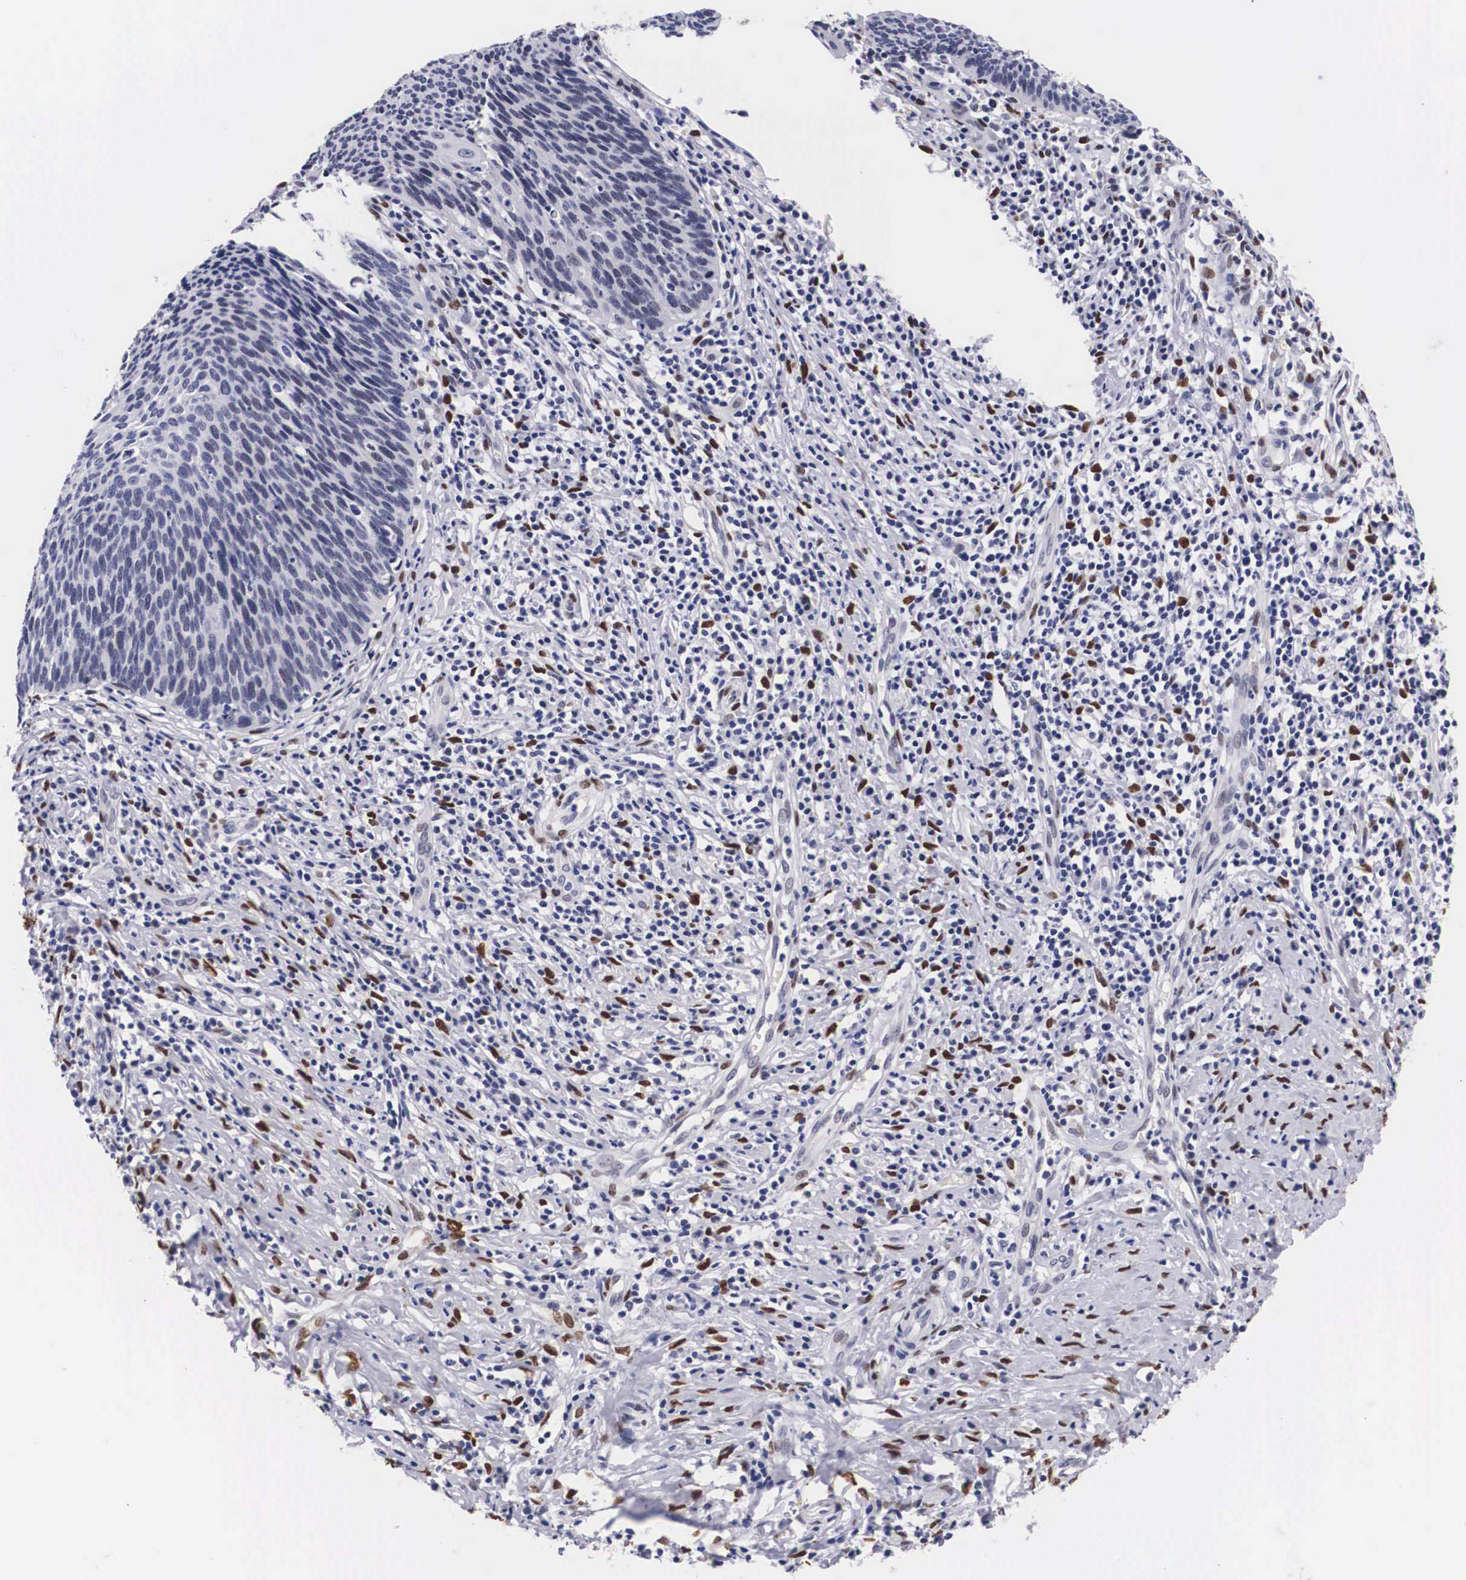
{"staining": {"intensity": "negative", "quantity": "none", "location": "none"}, "tissue": "cervical cancer", "cell_type": "Tumor cells", "image_type": "cancer", "snomed": [{"axis": "morphology", "description": "Squamous cell carcinoma, NOS"}, {"axis": "topography", "description": "Cervix"}], "caption": "Tumor cells show no significant protein positivity in cervical cancer. The staining is performed using DAB brown chromogen with nuclei counter-stained in using hematoxylin.", "gene": "KHDRBS3", "patient": {"sex": "female", "age": 41}}